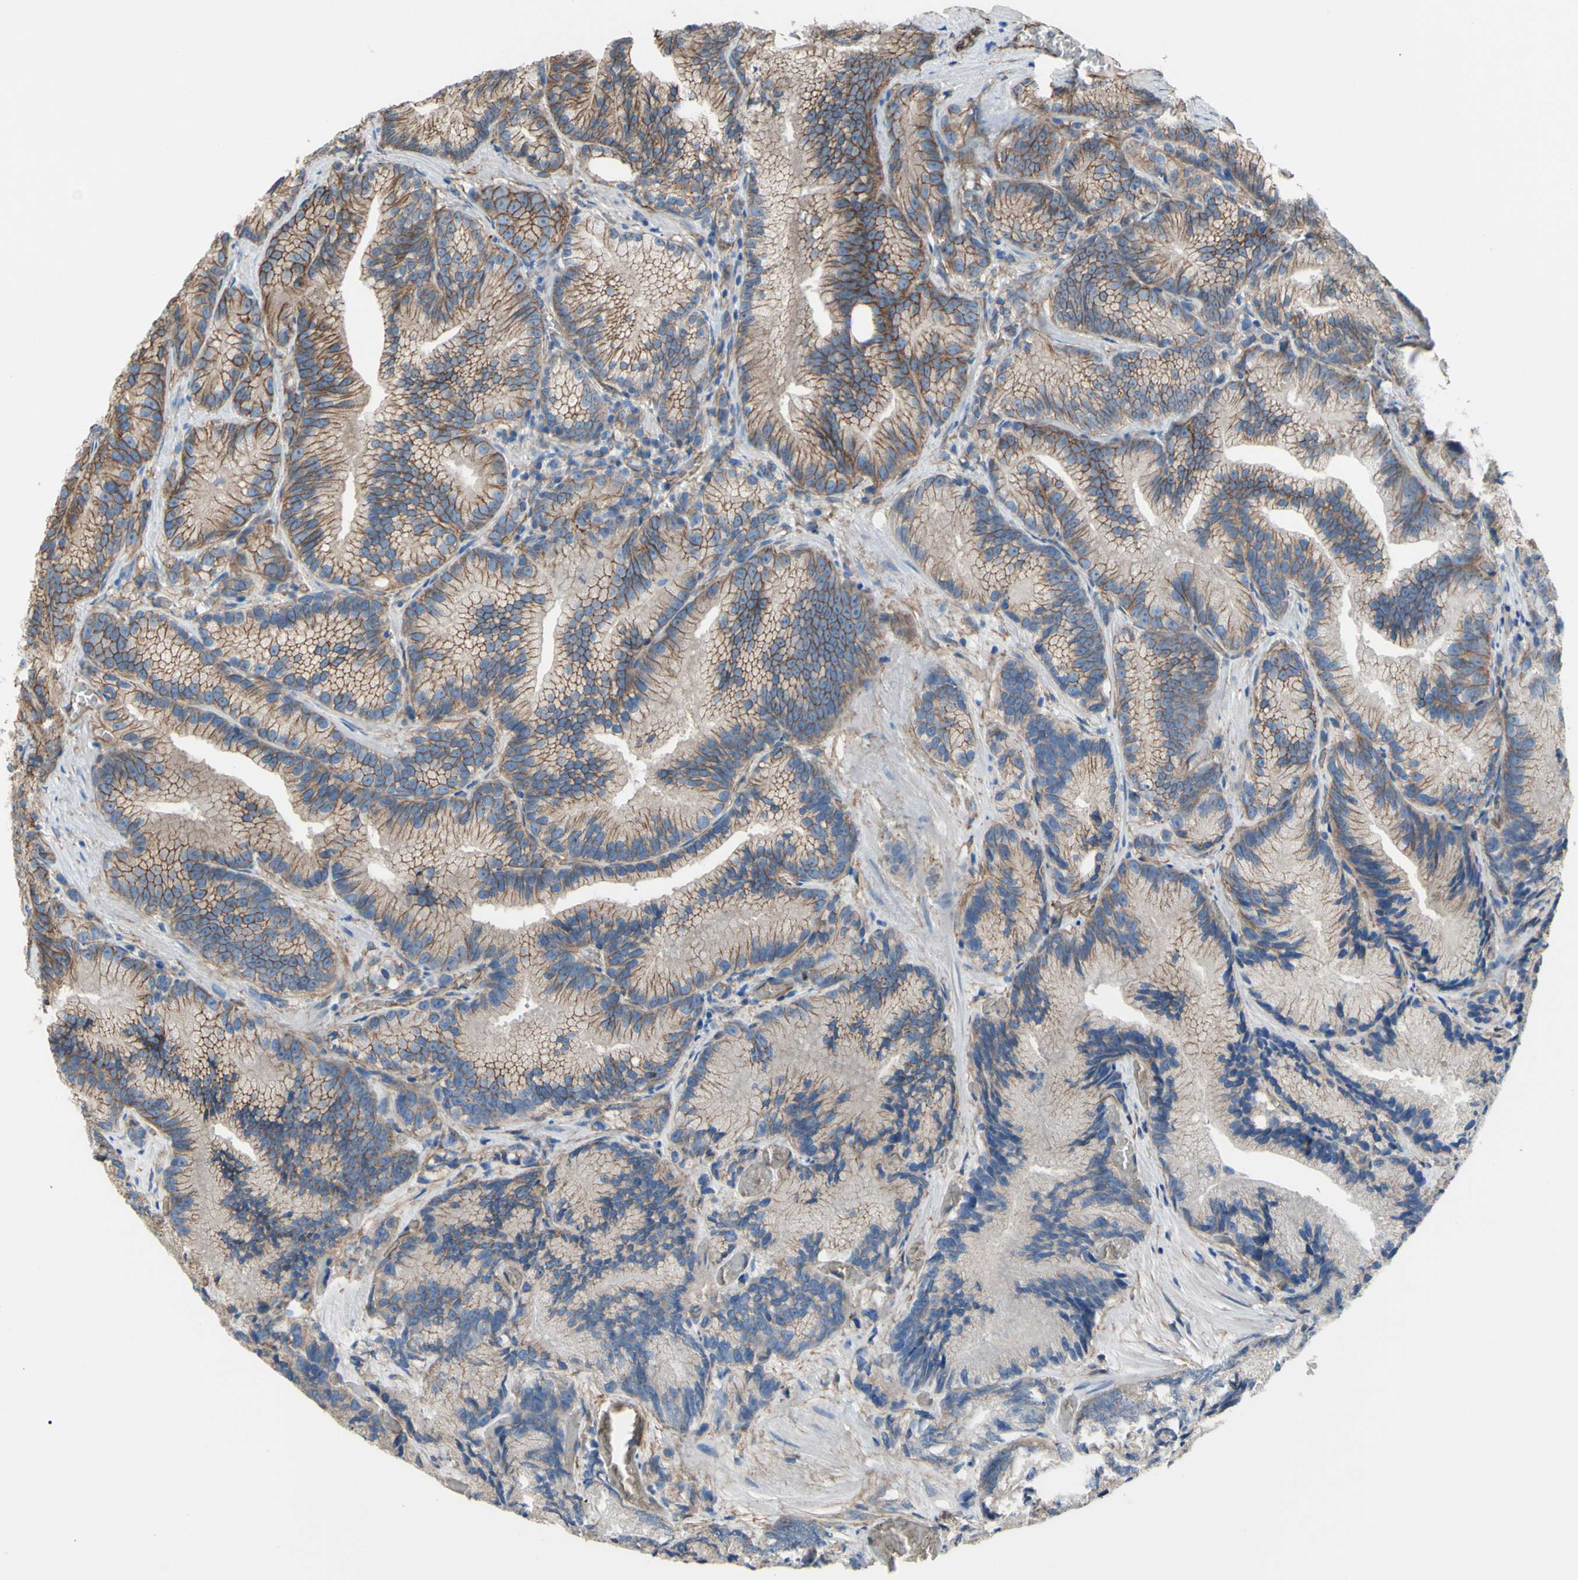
{"staining": {"intensity": "moderate", "quantity": ">75%", "location": "cytoplasmic/membranous"}, "tissue": "prostate cancer", "cell_type": "Tumor cells", "image_type": "cancer", "snomed": [{"axis": "morphology", "description": "Adenocarcinoma, Low grade"}, {"axis": "topography", "description": "Prostate"}], "caption": "IHC image of prostate cancer (adenocarcinoma (low-grade)) stained for a protein (brown), which exhibits medium levels of moderate cytoplasmic/membranous positivity in about >75% of tumor cells.", "gene": "TPBG", "patient": {"sex": "male", "age": 89}}